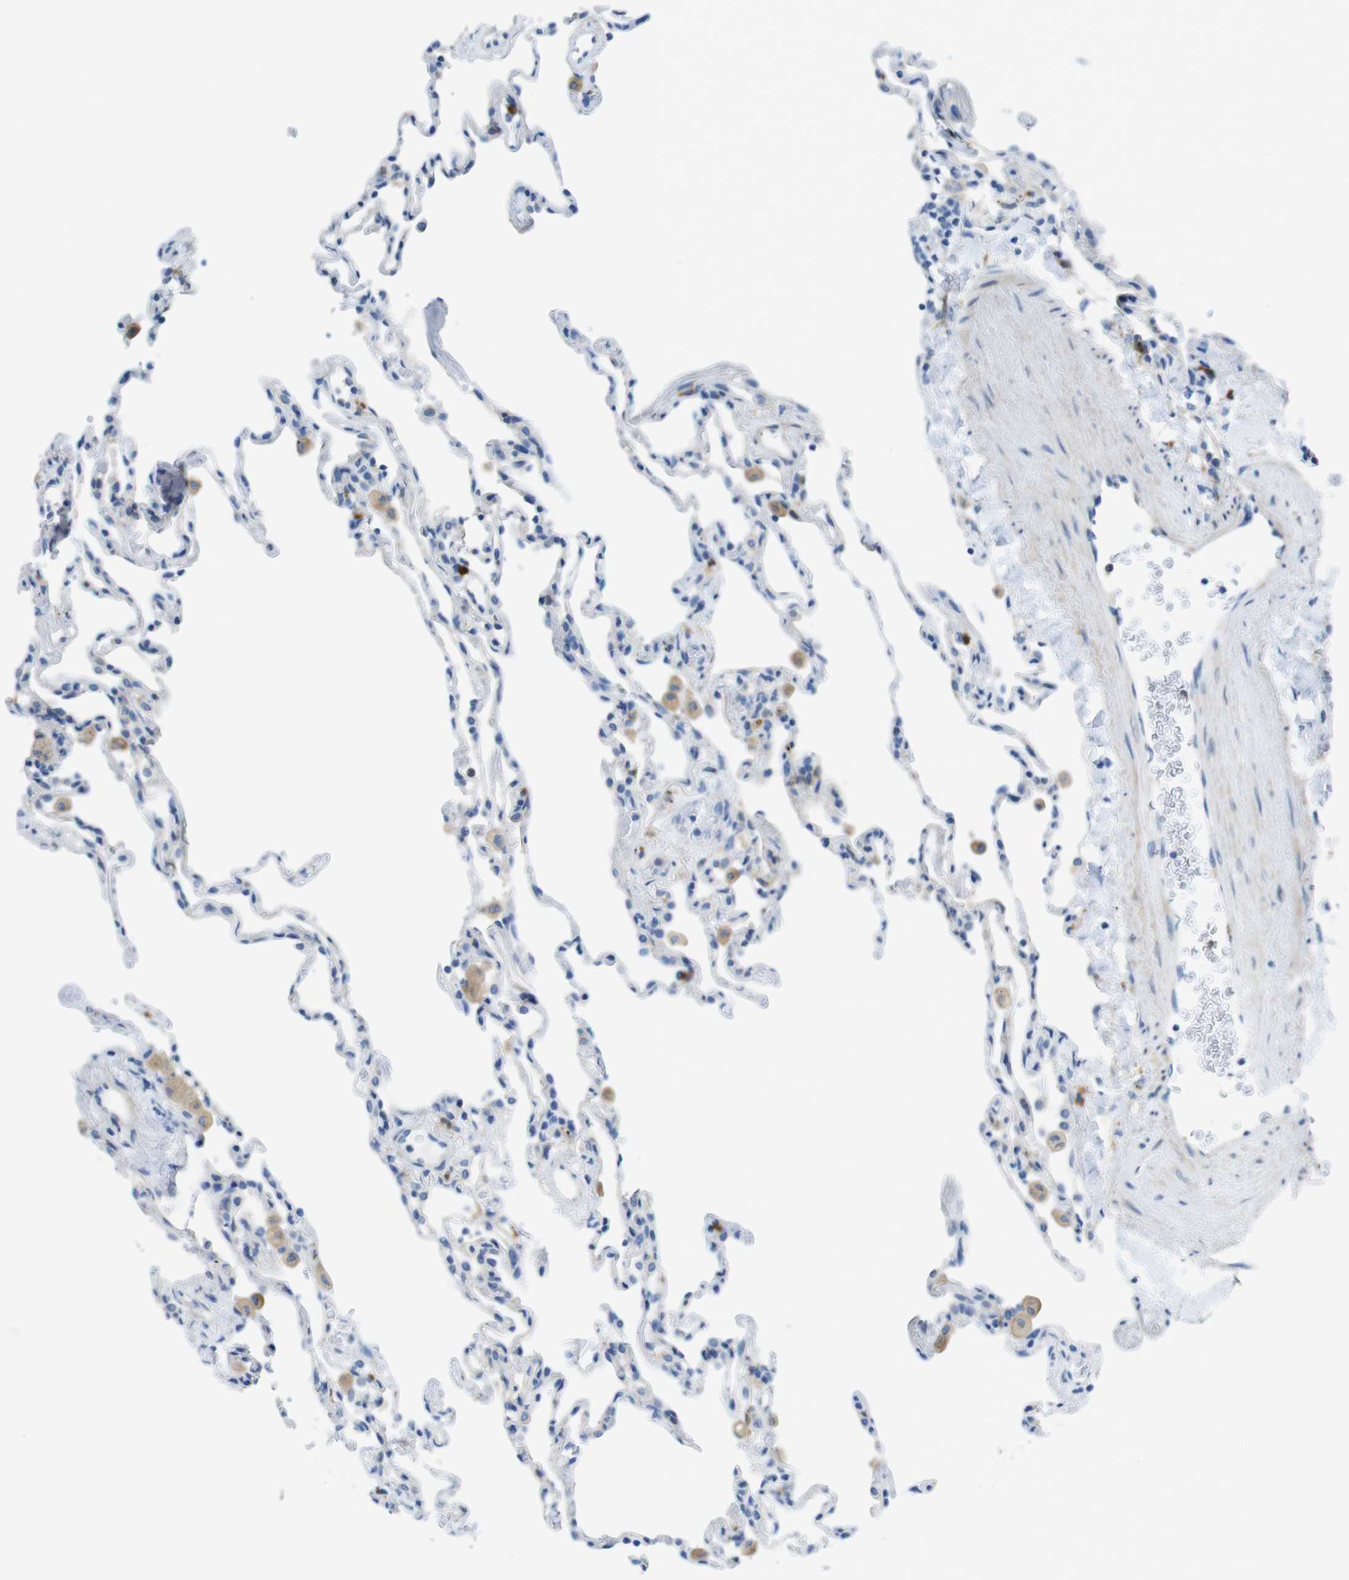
{"staining": {"intensity": "negative", "quantity": "none", "location": "none"}, "tissue": "lung", "cell_type": "Alveolar cells", "image_type": "normal", "snomed": [{"axis": "morphology", "description": "Normal tissue, NOS"}, {"axis": "topography", "description": "Lung"}], "caption": "Immunohistochemical staining of unremarkable lung displays no significant positivity in alveolar cells. Brightfield microscopy of immunohistochemistry stained with DAB (brown) and hematoxylin (blue), captured at high magnification.", "gene": "CLMN", "patient": {"sex": "male", "age": 59}}